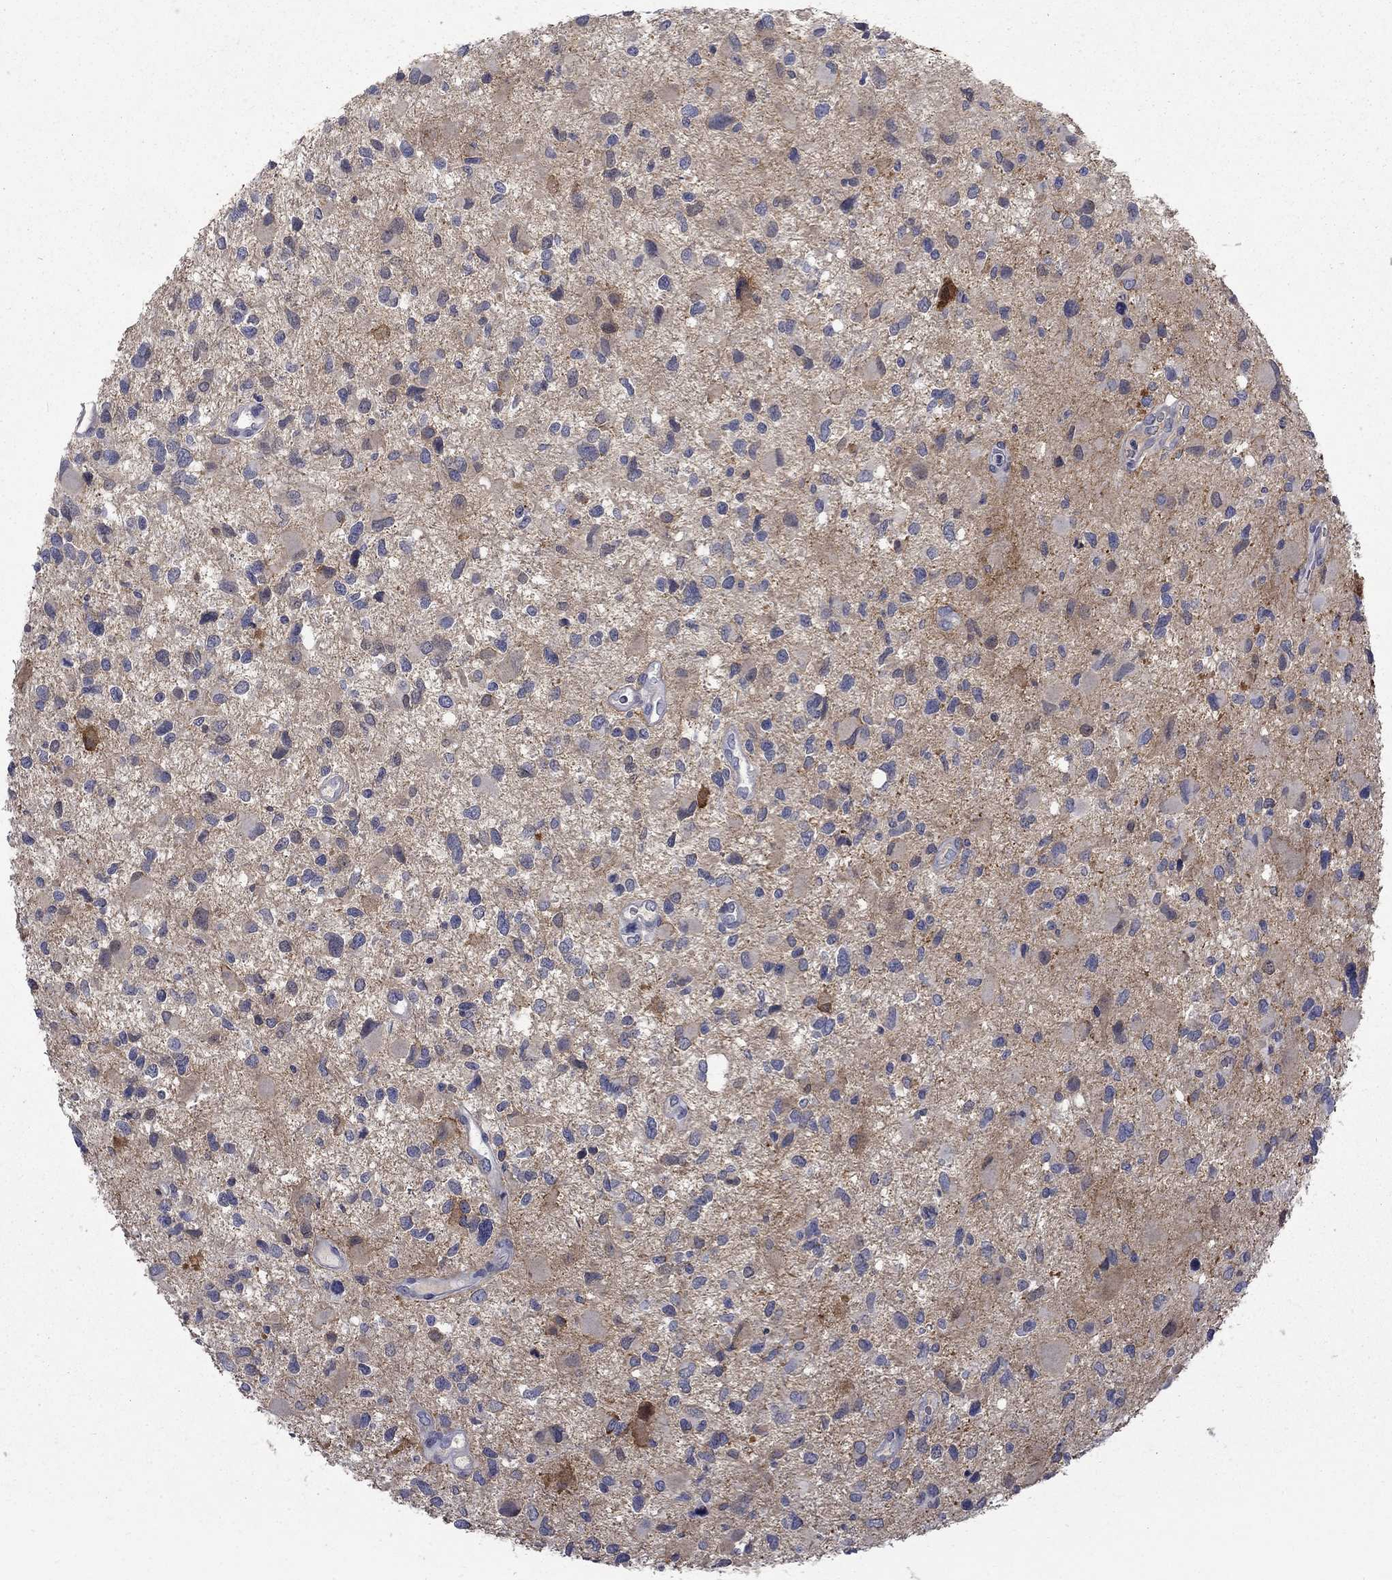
{"staining": {"intensity": "negative", "quantity": "none", "location": "none"}, "tissue": "glioma", "cell_type": "Tumor cells", "image_type": "cancer", "snomed": [{"axis": "morphology", "description": "Glioma, malignant, Low grade"}, {"axis": "topography", "description": "Brain"}], "caption": "High magnification brightfield microscopy of malignant glioma (low-grade) stained with DAB (brown) and counterstained with hematoxylin (blue): tumor cells show no significant staining. Brightfield microscopy of immunohistochemistry (IHC) stained with DAB (3,3'-diaminobenzidine) (brown) and hematoxylin (blue), captured at high magnification.", "gene": "CTNND2", "patient": {"sex": "female", "age": 32}}